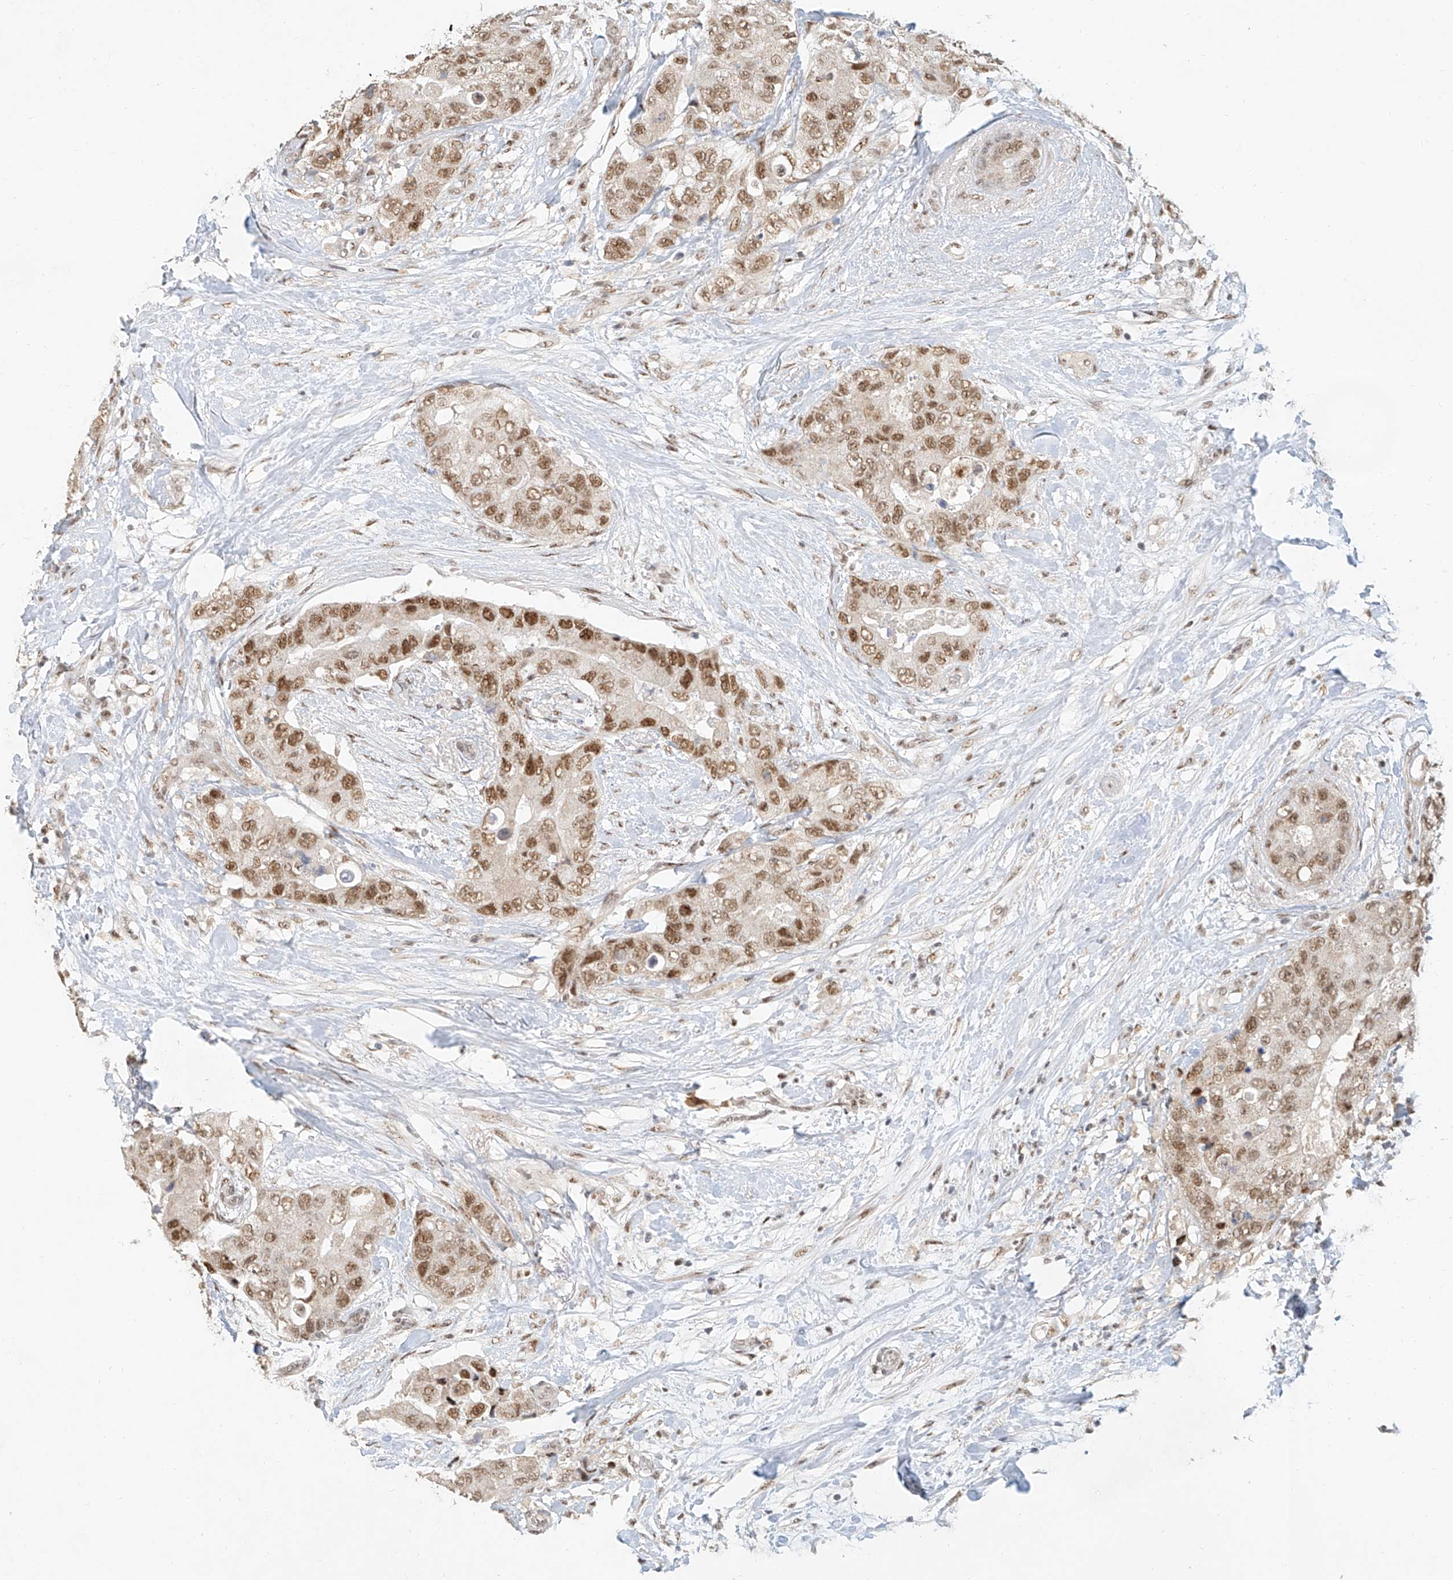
{"staining": {"intensity": "moderate", "quantity": ">75%", "location": "nuclear"}, "tissue": "breast cancer", "cell_type": "Tumor cells", "image_type": "cancer", "snomed": [{"axis": "morphology", "description": "Duct carcinoma"}, {"axis": "topography", "description": "Breast"}], "caption": "Infiltrating ductal carcinoma (breast) tissue reveals moderate nuclear staining in about >75% of tumor cells, visualized by immunohistochemistry. The staining was performed using DAB (3,3'-diaminobenzidine) to visualize the protein expression in brown, while the nuclei were stained in blue with hematoxylin (Magnification: 20x).", "gene": "CXorf58", "patient": {"sex": "female", "age": 62}}